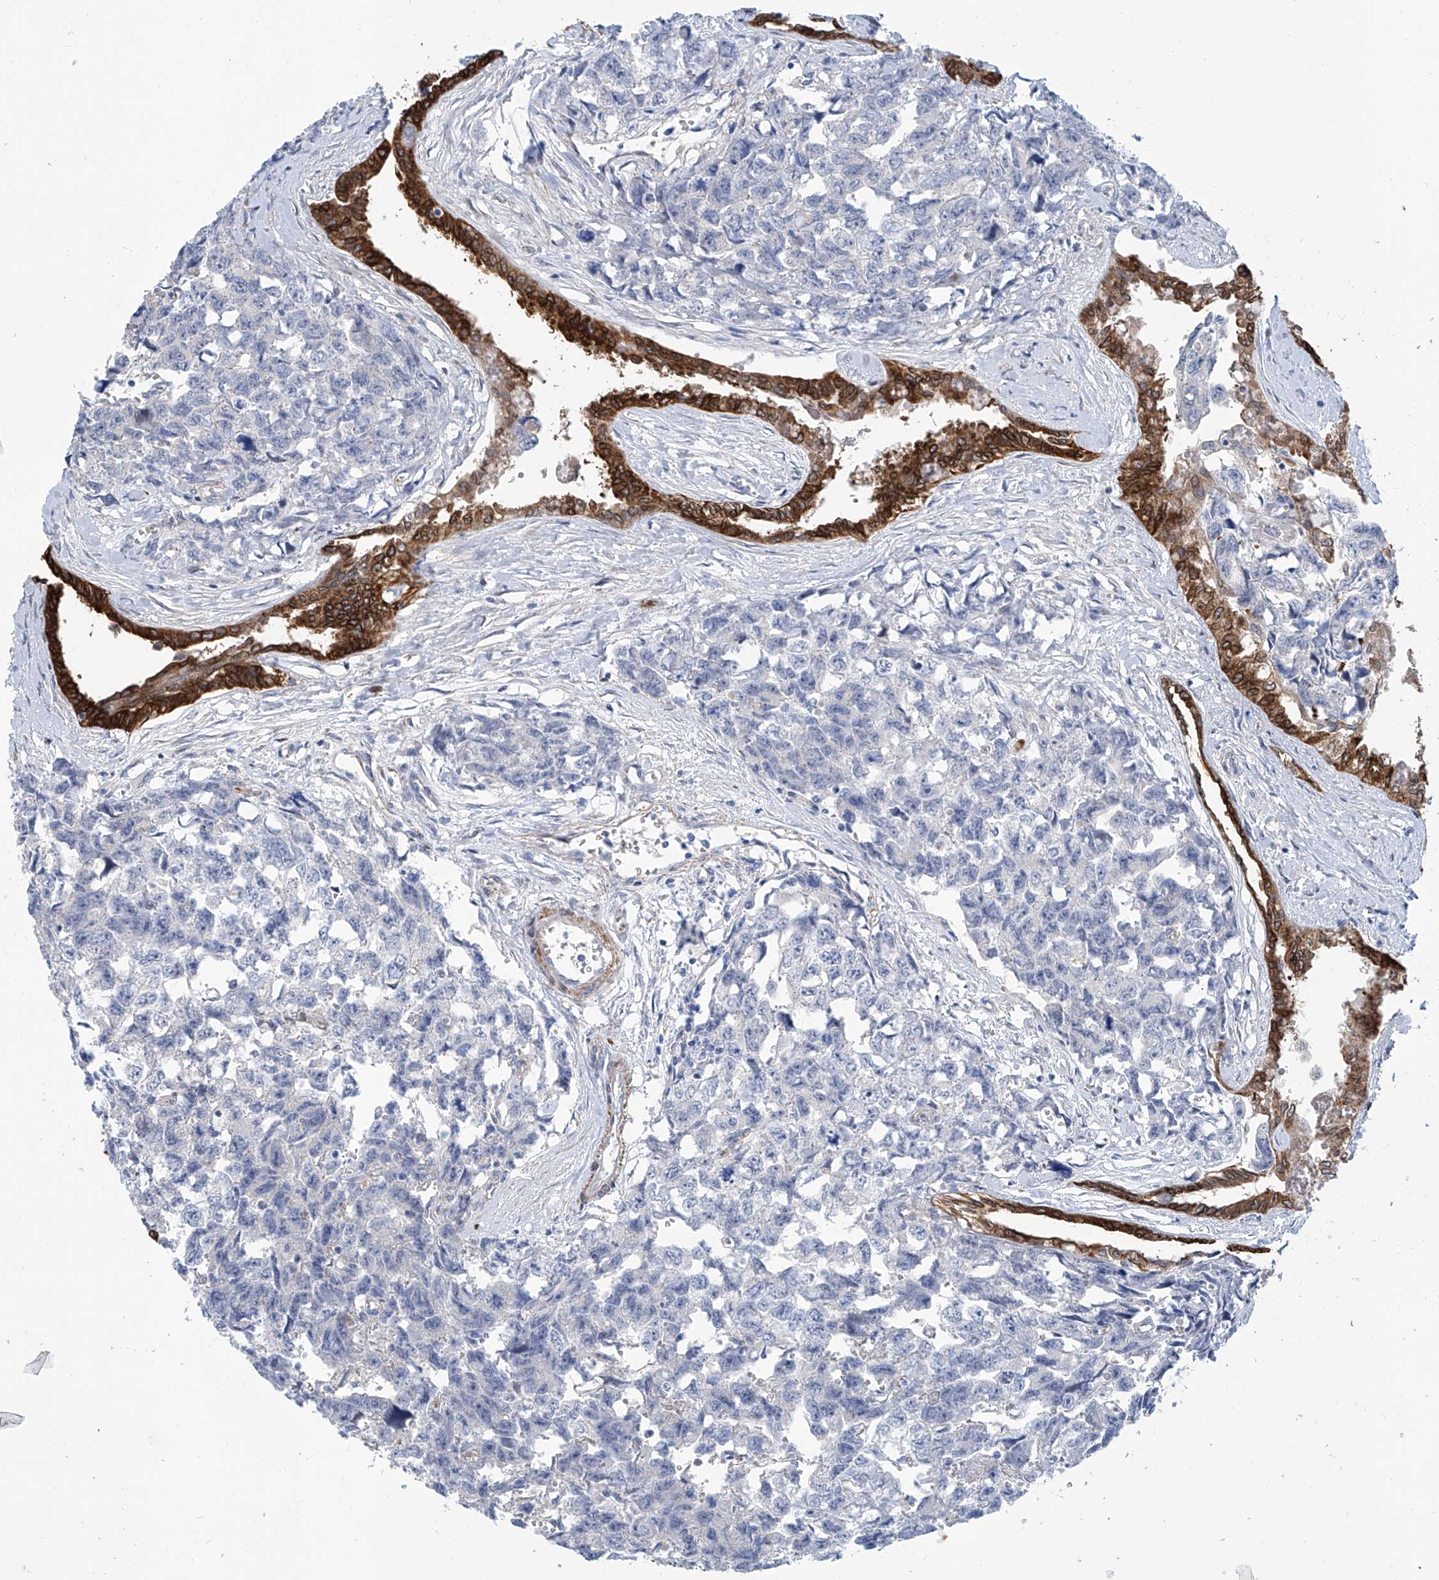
{"staining": {"intensity": "negative", "quantity": "none", "location": "none"}, "tissue": "testis cancer", "cell_type": "Tumor cells", "image_type": "cancer", "snomed": [{"axis": "morphology", "description": "Carcinoma, Embryonal, NOS"}, {"axis": "topography", "description": "Testis"}], "caption": "The immunohistochemistry (IHC) histopathology image has no significant positivity in tumor cells of embryonal carcinoma (testis) tissue.", "gene": "TNN", "patient": {"sex": "male", "age": 31}}